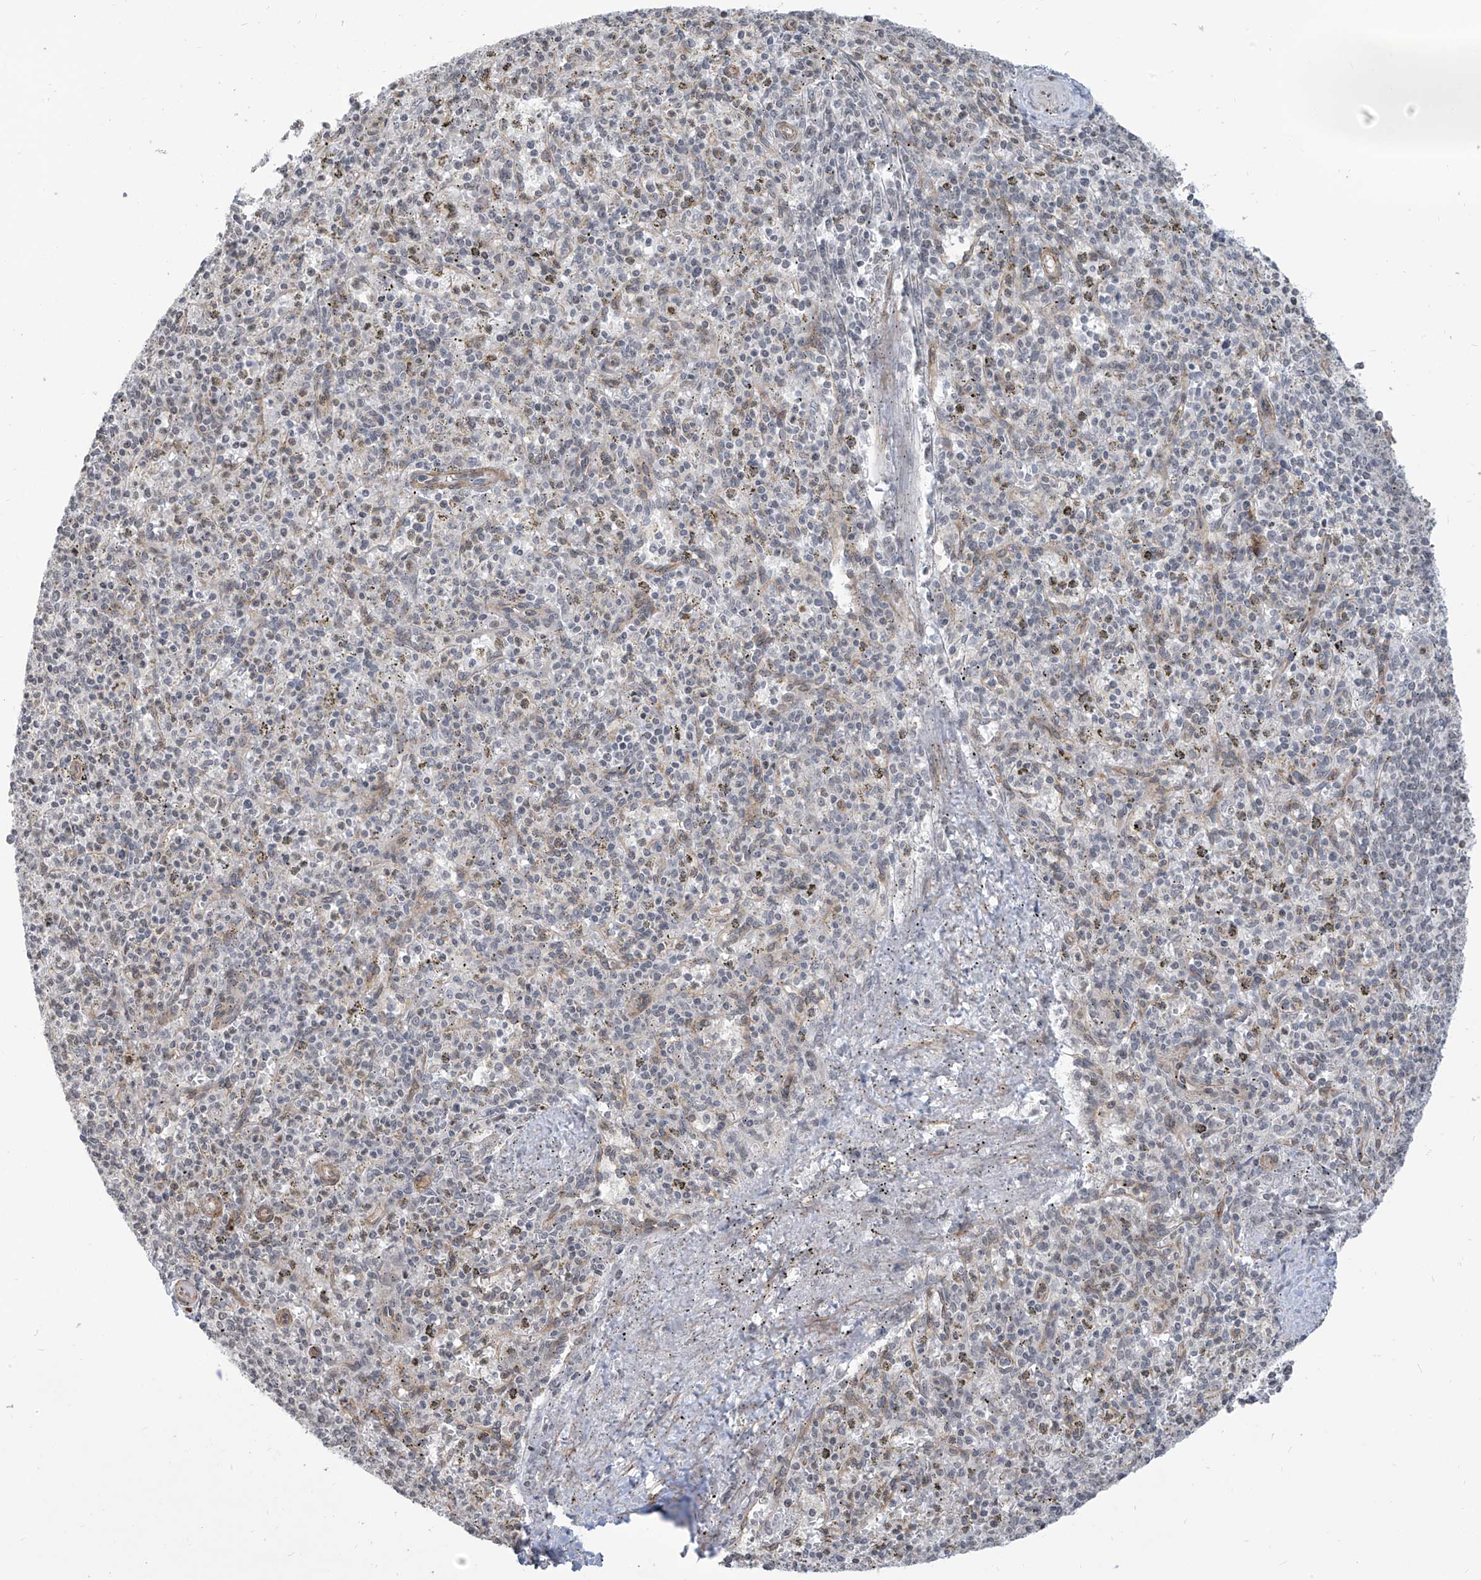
{"staining": {"intensity": "negative", "quantity": "none", "location": "none"}, "tissue": "spleen", "cell_type": "Cells in red pulp", "image_type": "normal", "snomed": [{"axis": "morphology", "description": "Normal tissue, NOS"}, {"axis": "topography", "description": "Spleen"}], "caption": "This is an immunohistochemistry photomicrograph of benign human spleen. There is no staining in cells in red pulp.", "gene": "METAP1D", "patient": {"sex": "male", "age": 72}}